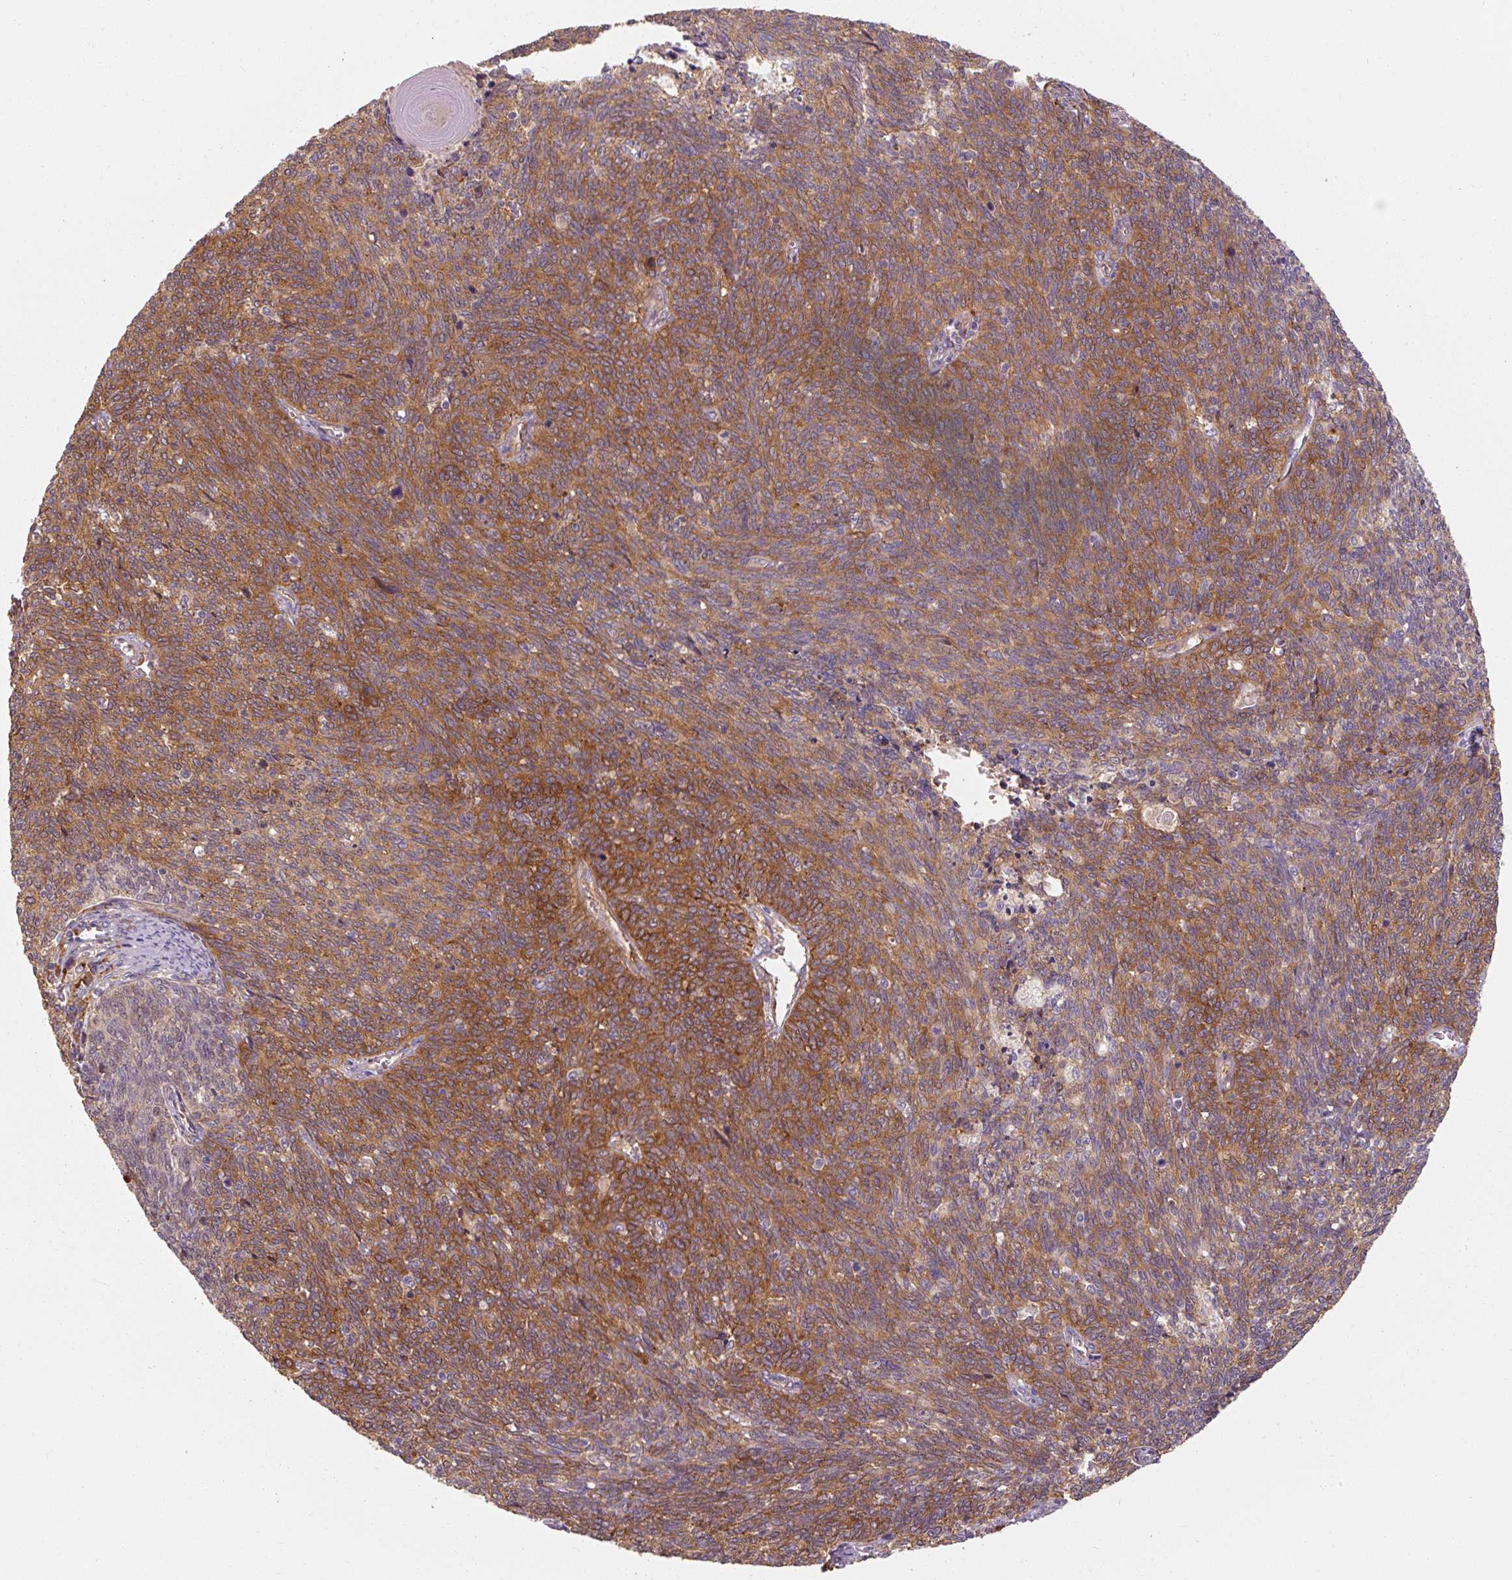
{"staining": {"intensity": "moderate", "quantity": ">75%", "location": "cytoplasmic/membranous"}, "tissue": "cervical cancer", "cell_type": "Tumor cells", "image_type": "cancer", "snomed": [{"axis": "morphology", "description": "Squamous cell carcinoma, NOS"}, {"axis": "topography", "description": "Cervix"}], "caption": "Brown immunohistochemical staining in human cervical squamous cell carcinoma reveals moderate cytoplasmic/membranous expression in approximately >75% of tumor cells.", "gene": "TBC1D4", "patient": {"sex": "female", "age": 39}}